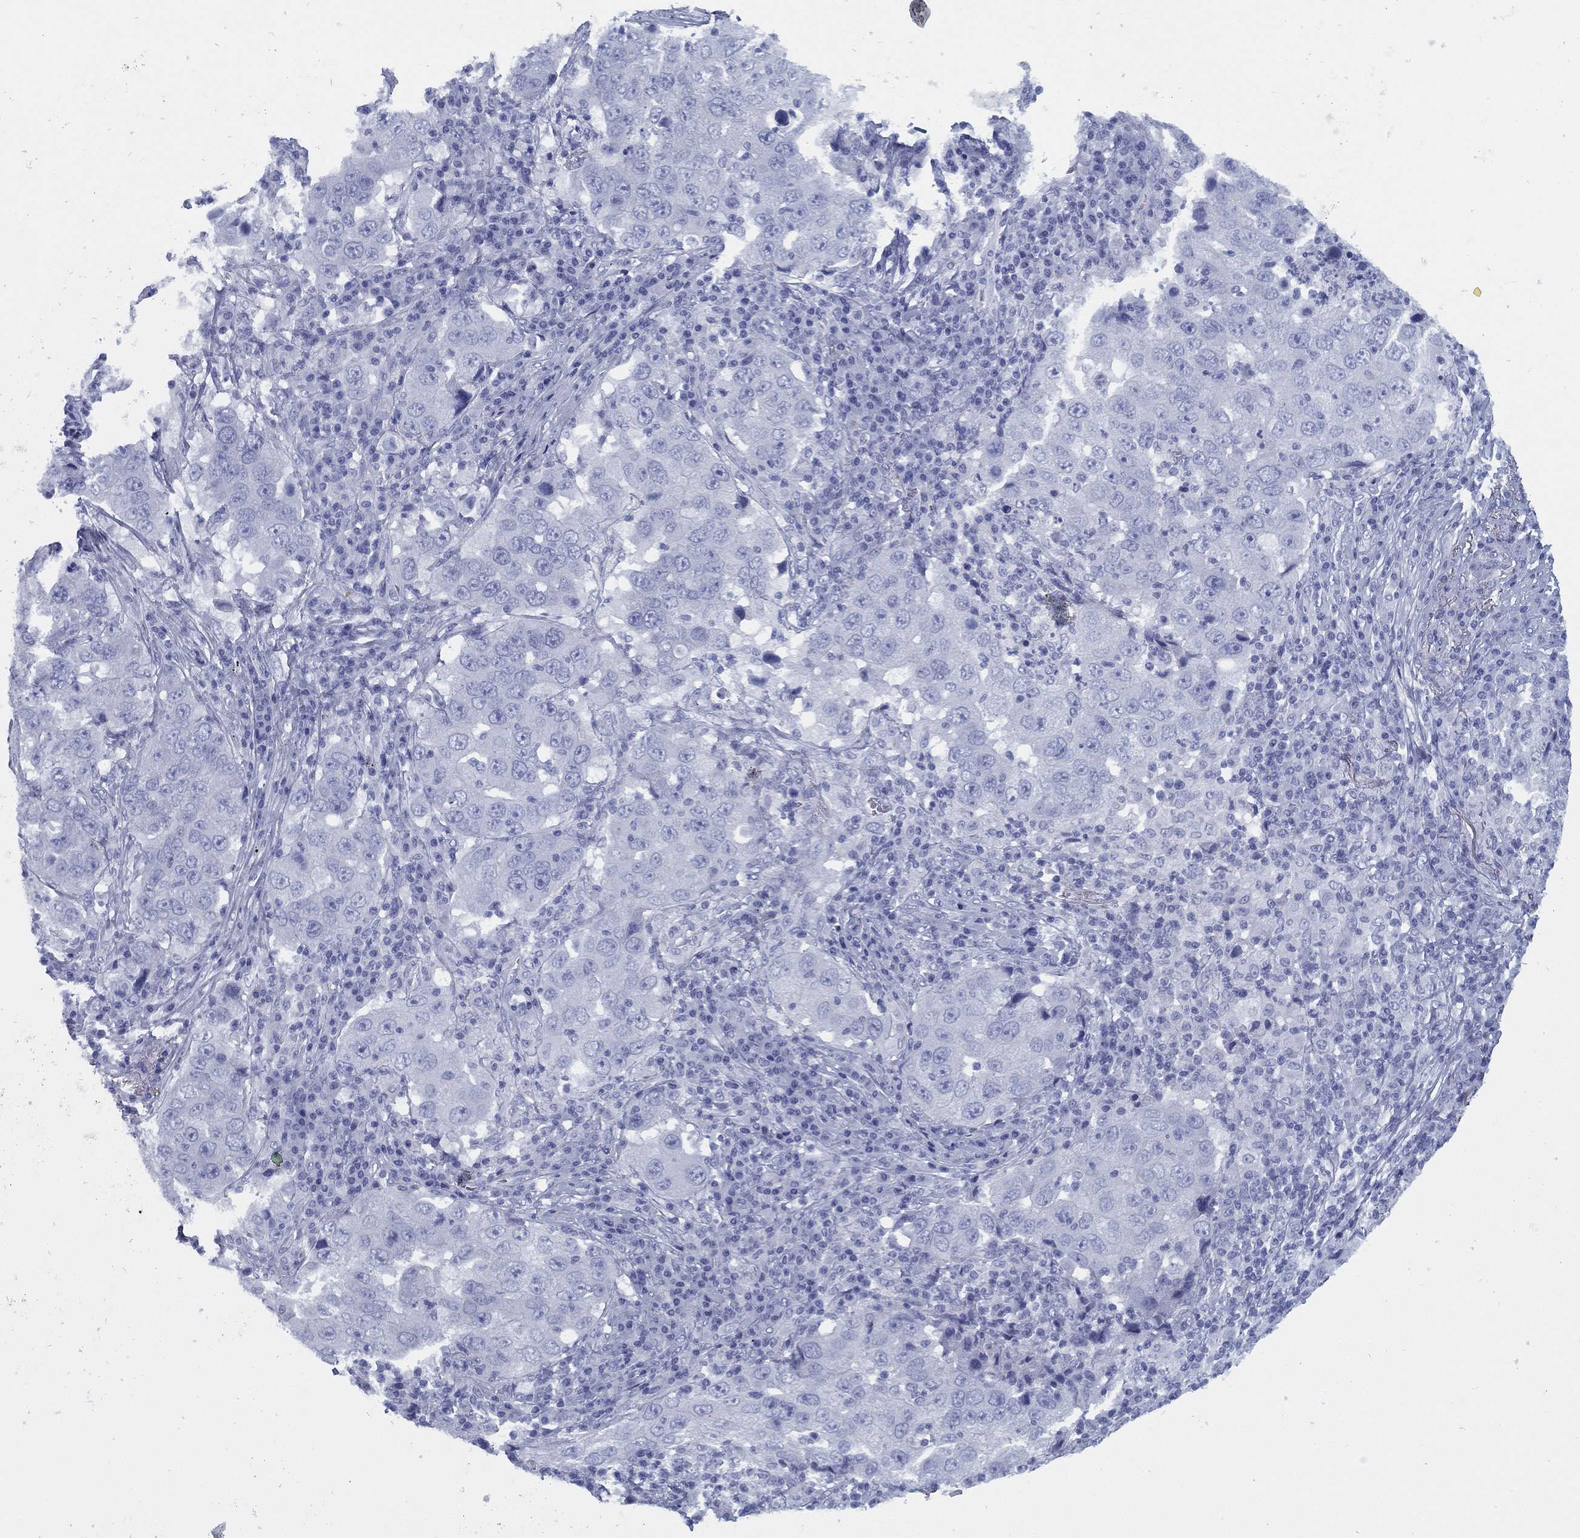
{"staining": {"intensity": "negative", "quantity": "none", "location": "none"}, "tissue": "lung cancer", "cell_type": "Tumor cells", "image_type": "cancer", "snomed": [{"axis": "morphology", "description": "Adenocarcinoma, NOS"}, {"axis": "topography", "description": "Lung"}], "caption": "Lung adenocarcinoma was stained to show a protein in brown. There is no significant staining in tumor cells.", "gene": "TMEM252", "patient": {"sex": "male", "age": 73}}